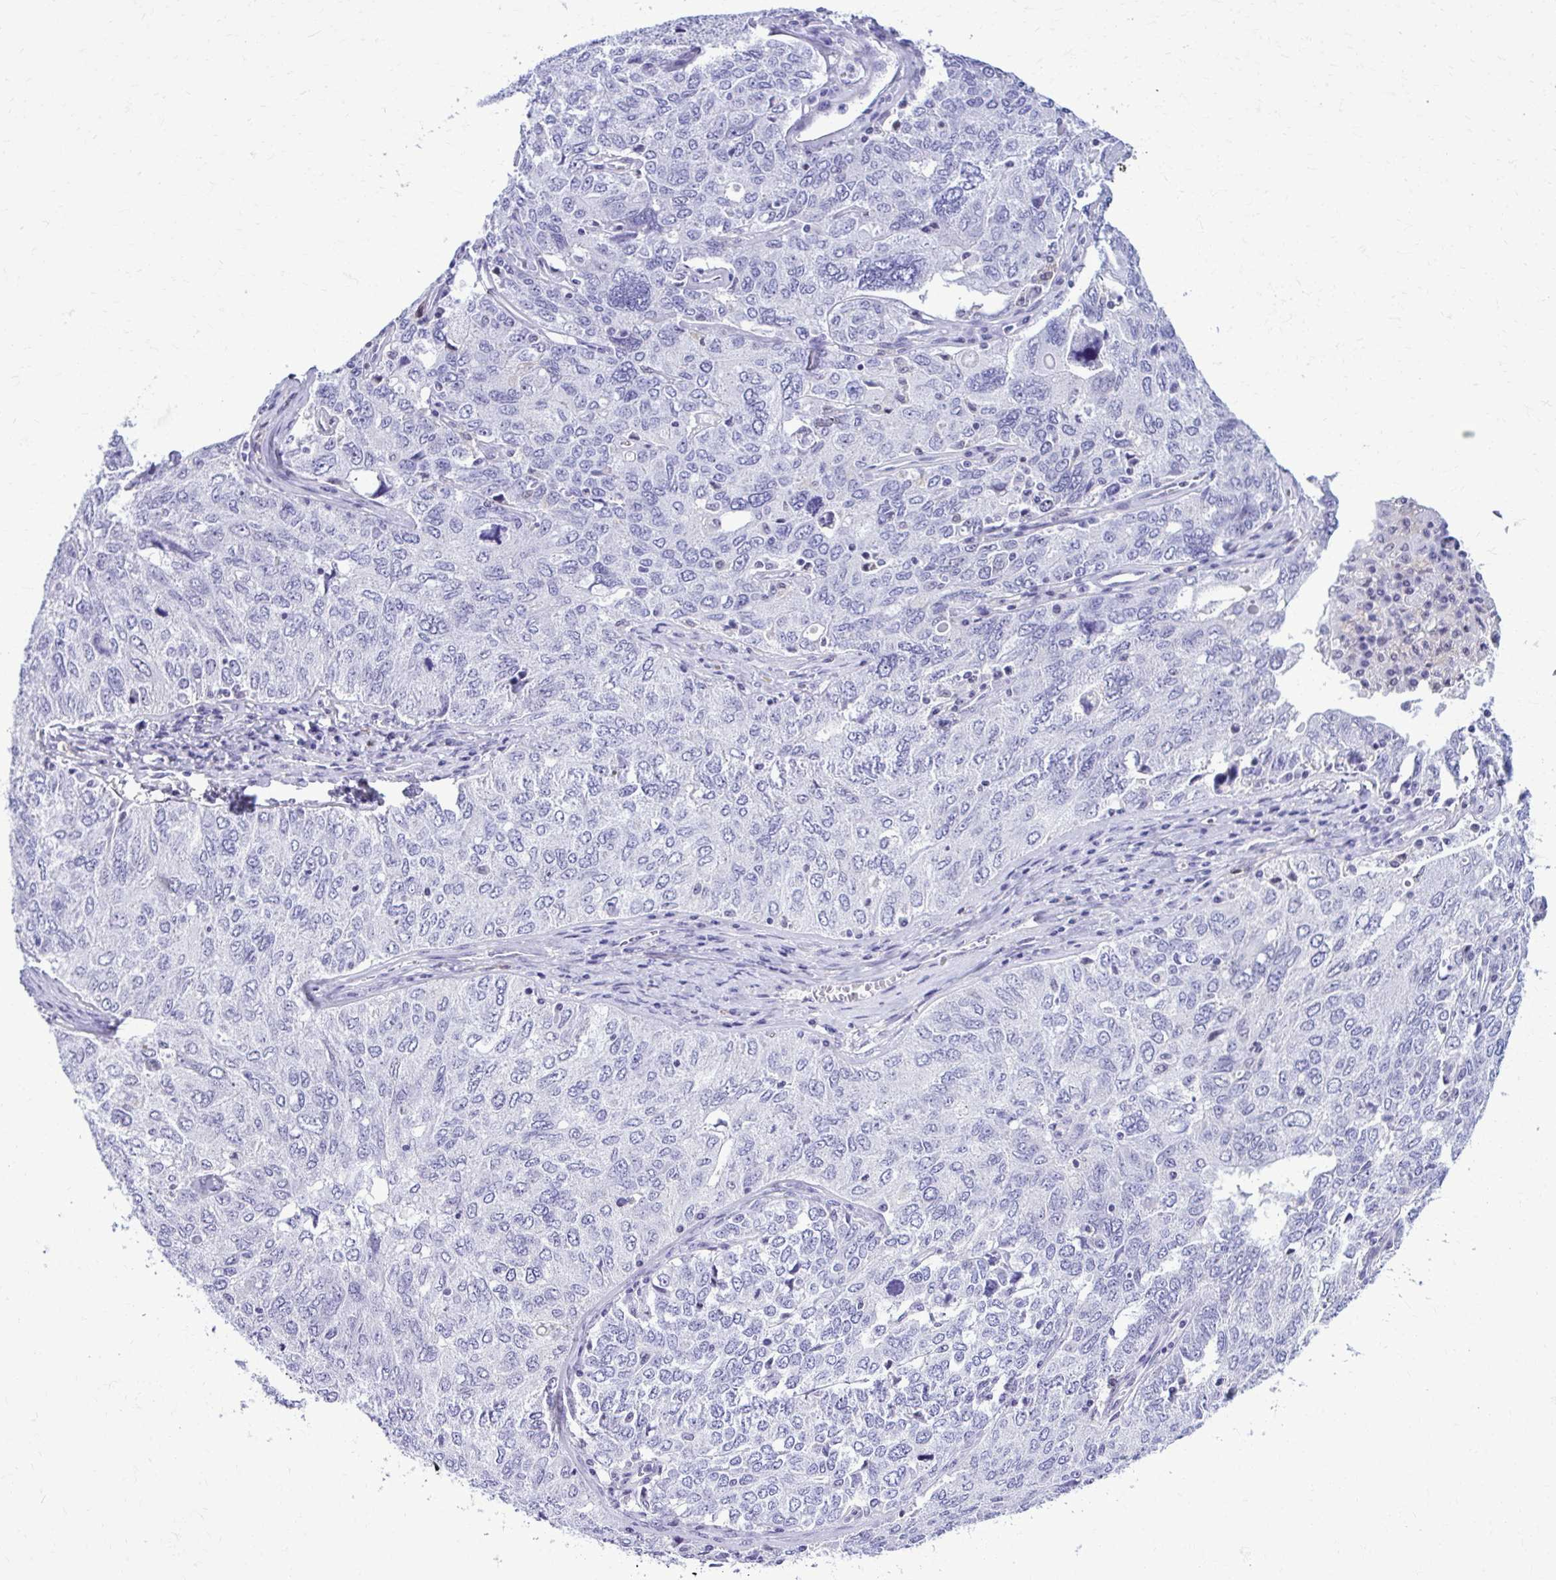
{"staining": {"intensity": "negative", "quantity": "none", "location": "none"}, "tissue": "ovarian cancer", "cell_type": "Tumor cells", "image_type": "cancer", "snomed": [{"axis": "morphology", "description": "Carcinoma, endometroid"}, {"axis": "topography", "description": "Ovary"}], "caption": "High power microscopy micrograph of an IHC histopathology image of endometroid carcinoma (ovarian), revealing no significant staining in tumor cells.", "gene": "RASL11B", "patient": {"sex": "female", "age": 62}}